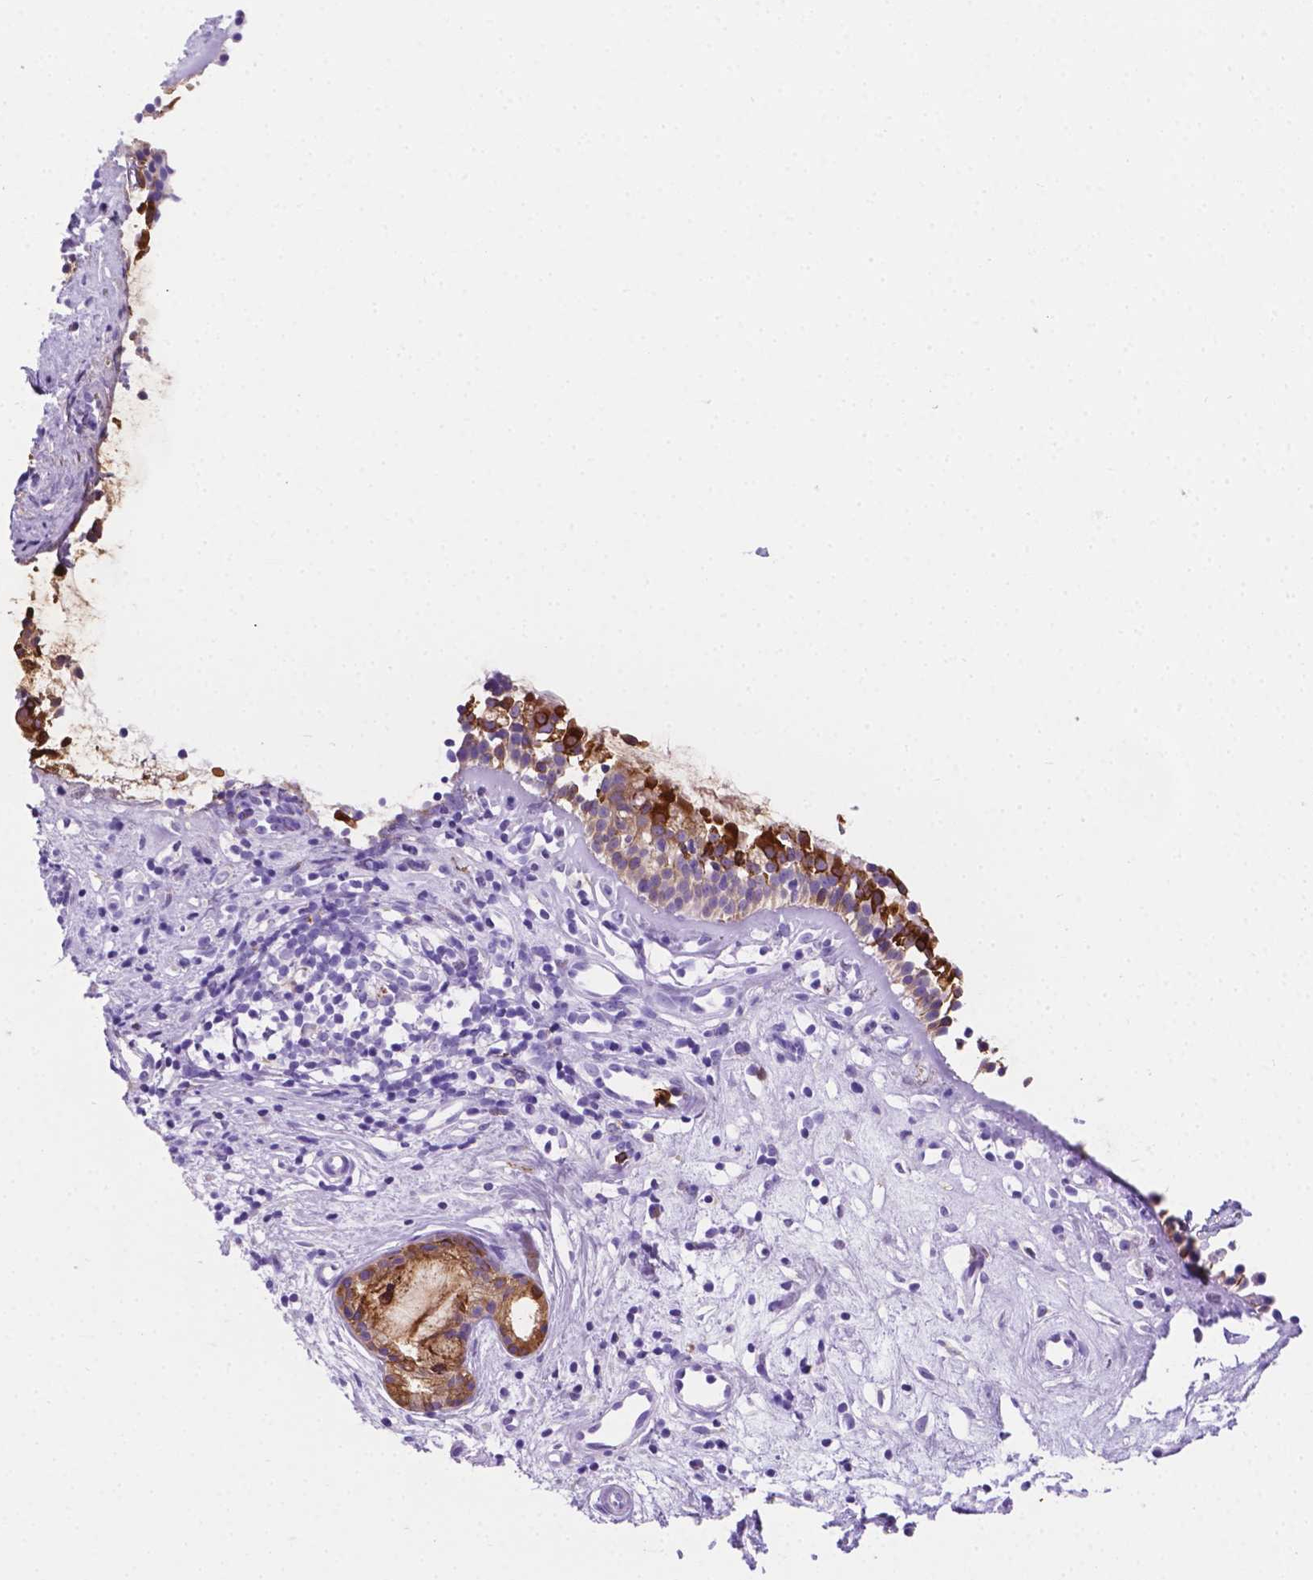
{"staining": {"intensity": "strong", "quantity": ">75%", "location": "cytoplasmic/membranous"}, "tissue": "nasopharynx", "cell_type": "Respiratory epithelial cells", "image_type": "normal", "snomed": [{"axis": "morphology", "description": "Normal tissue, NOS"}, {"axis": "topography", "description": "Nasopharynx"}], "caption": "Approximately >75% of respiratory epithelial cells in normal human nasopharynx show strong cytoplasmic/membranous protein staining as visualized by brown immunohistochemical staining.", "gene": "MACF1", "patient": {"sex": "female", "age": 52}}